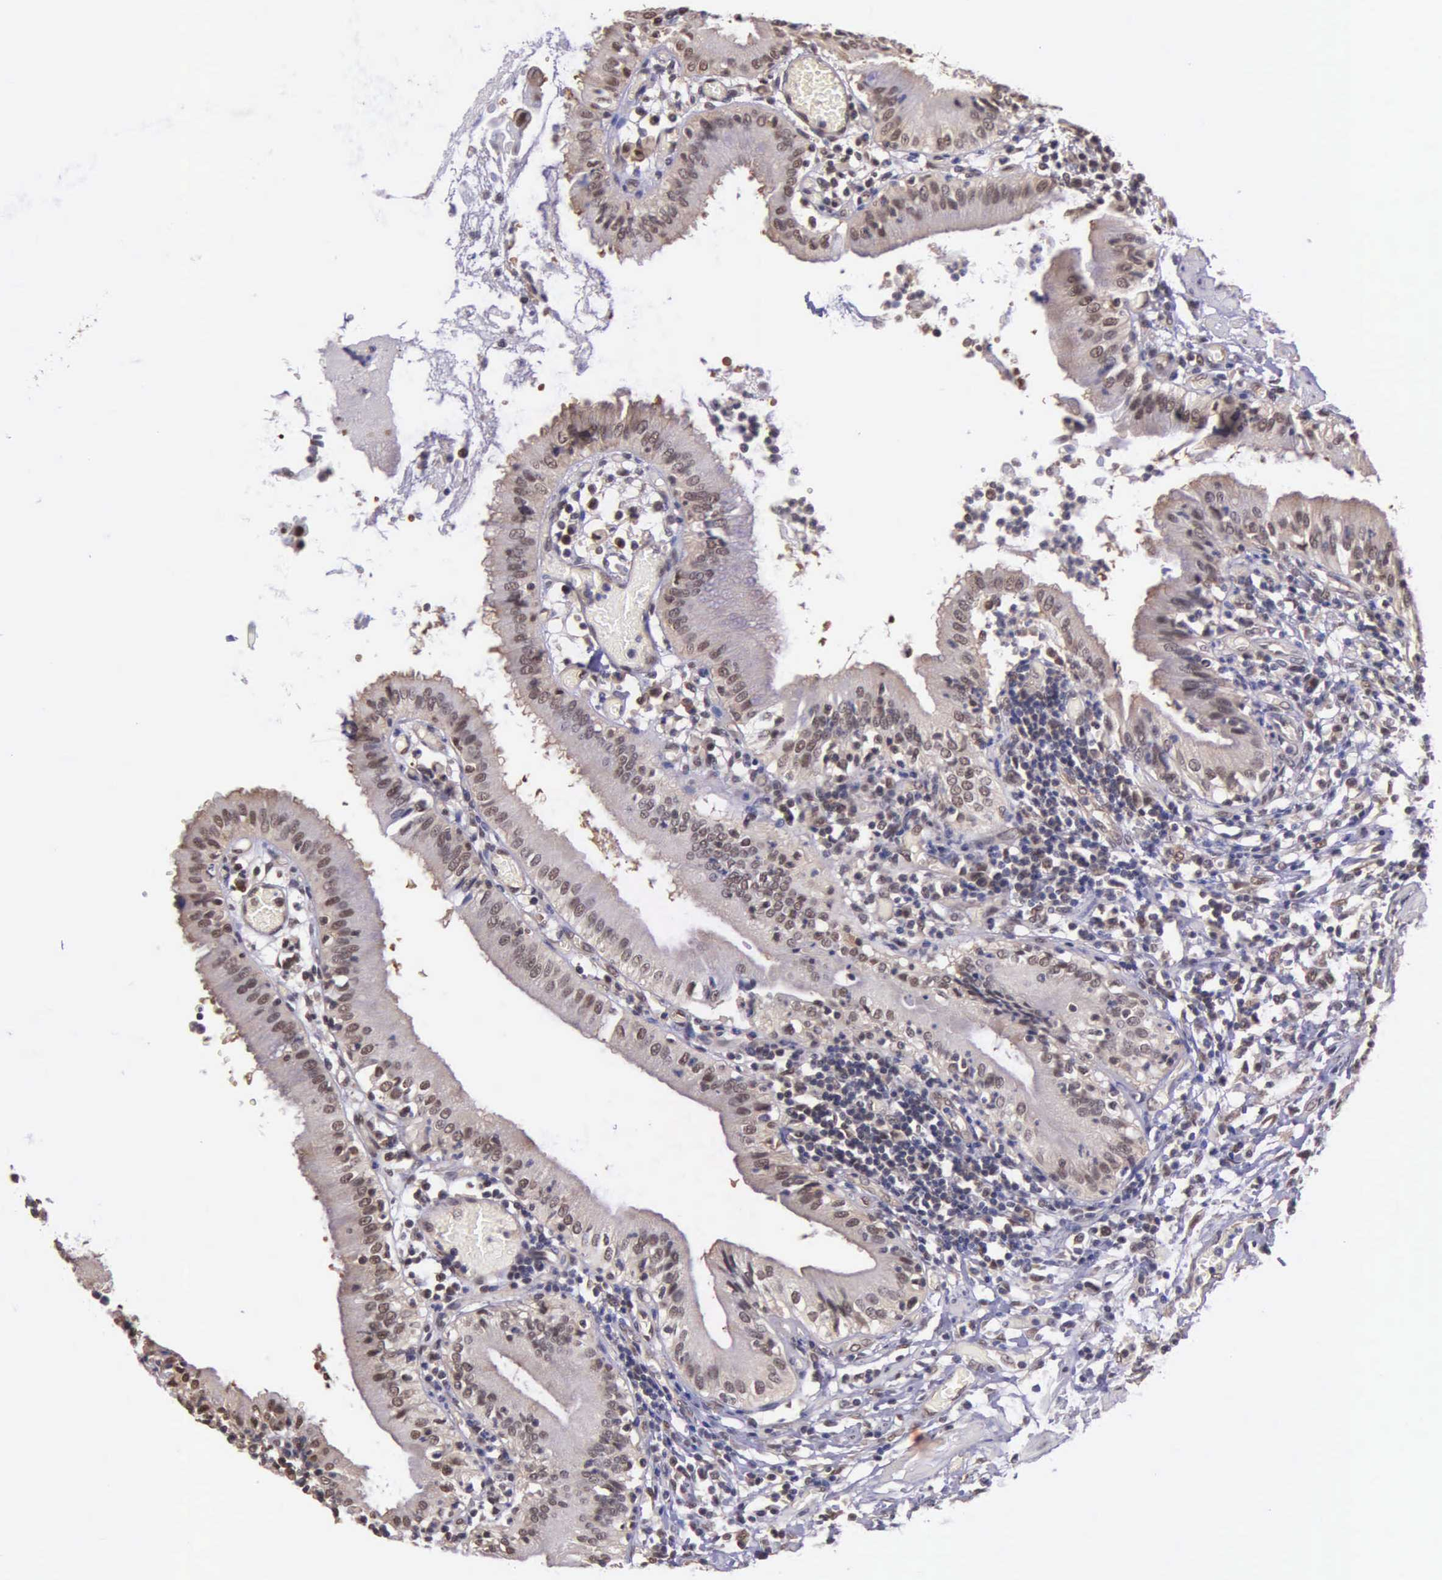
{"staining": {"intensity": "moderate", "quantity": "25%-75%", "location": "cytoplasmic/membranous,nuclear"}, "tissue": "gallbladder", "cell_type": "Glandular cells", "image_type": "normal", "snomed": [{"axis": "morphology", "description": "Normal tissue, NOS"}, {"axis": "topography", "description": "Gallbladder"}], "caption": "A brown stain labels moderate cytoplasmic/membranous,nuclear positivity of a protein in glandular cells of benign human gallbladder.", "gene": "PSMC1", "patient": {"sex": "male", "age": 58}}